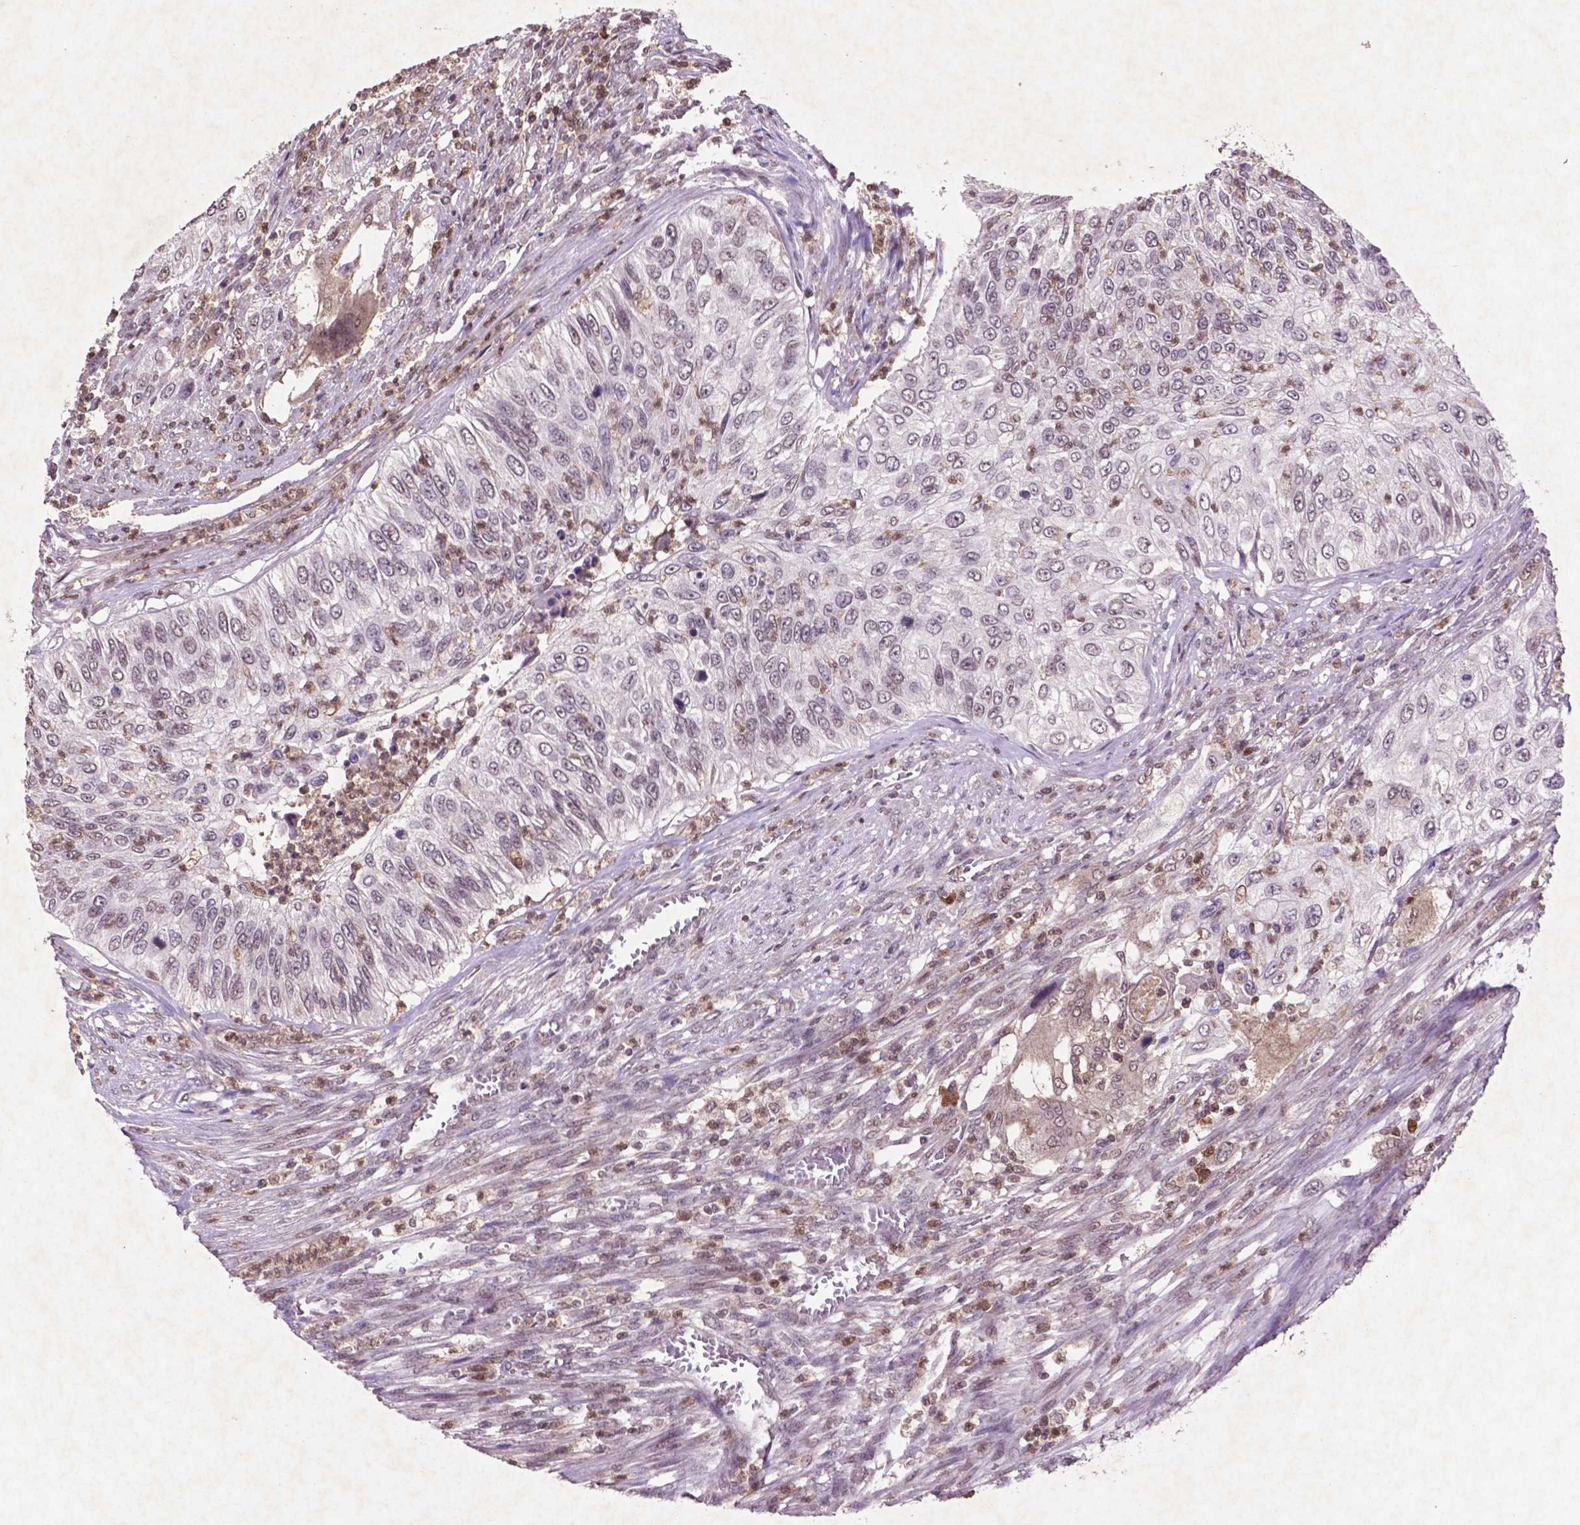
{"staining": {"intensity": "weak", "quantity": "25%-75%", "location": "nuclear"}, "tissue": "urothelial cancer", "cell_type": "Tumor cells", "image_type": "cancer", "snomed": [{"axis": "morphology", "description": "Urothelial carcinoma, High grade"}, {"axis": "topography", "description": "Urinary bladder"}], "caption": "Protein analysis of high-grade urothelial carcinoma tissue exhibits weak nuclear positivity in approximately 25%-75% of tumor cells.", "gene": "GLRX", "patient": {"sex": "female", "age": 60}}